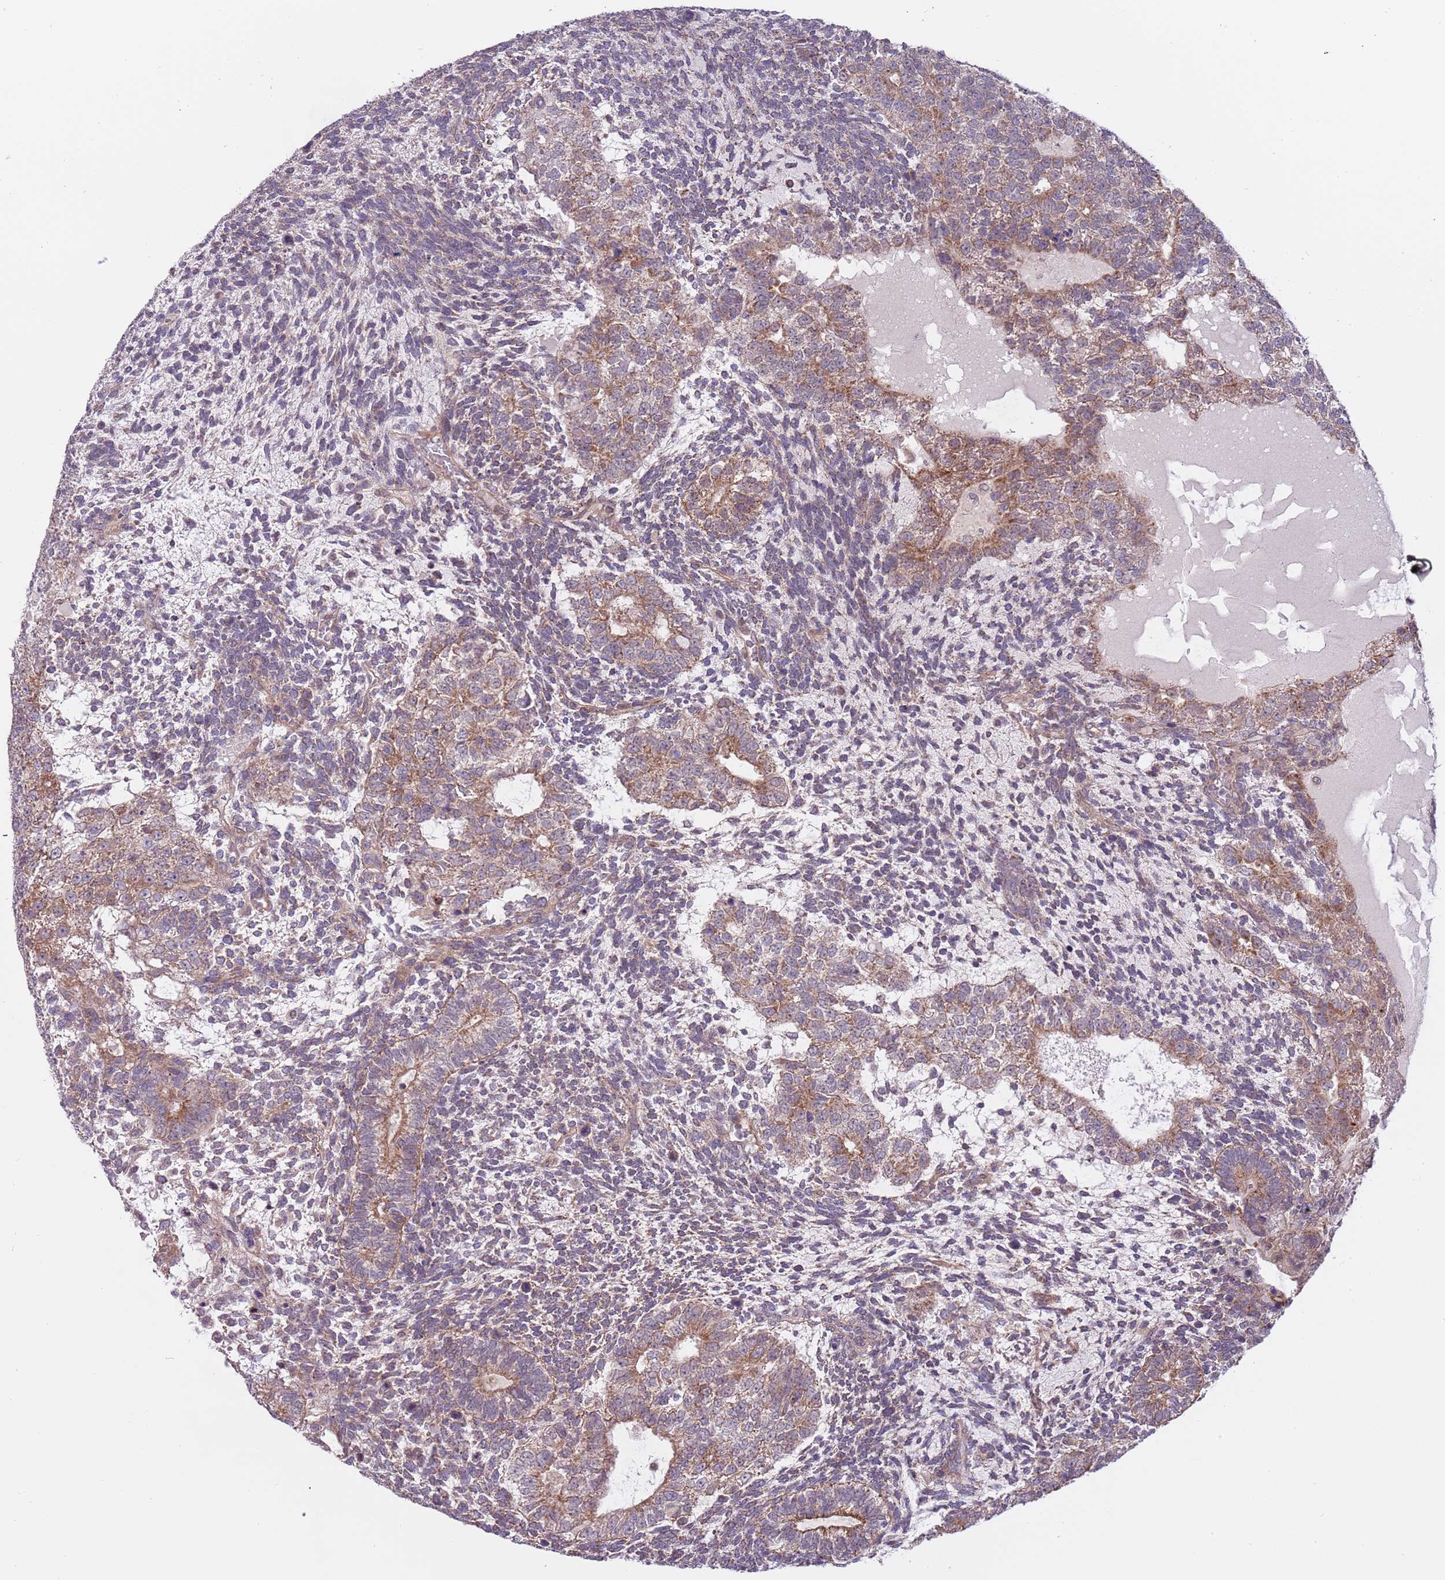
{"staining": {"intensity": "moderate", "quantity": "25%-75%", "location": "cytoplasmic/membranous"}, "tissue": "testis cancer", "cell_type": "Tumor cells", "image_type": "cancer", "snomed": [{"axis": "morphology", "description": "Carcinoma, Embryonal, NOS"}, {"axis": "topography", "description": "Testis"}], "caption": "Testis embryonal carcinoma tissue demonstrates moderate cytoplasmic/membranous expression in about 25%-75% of tumor cells Immunohistochemistry stains the protein of interest in brown and the nuclei are stained blue.", "gene": "RNF181", "patient": {"sex": "male", "age": 23}}